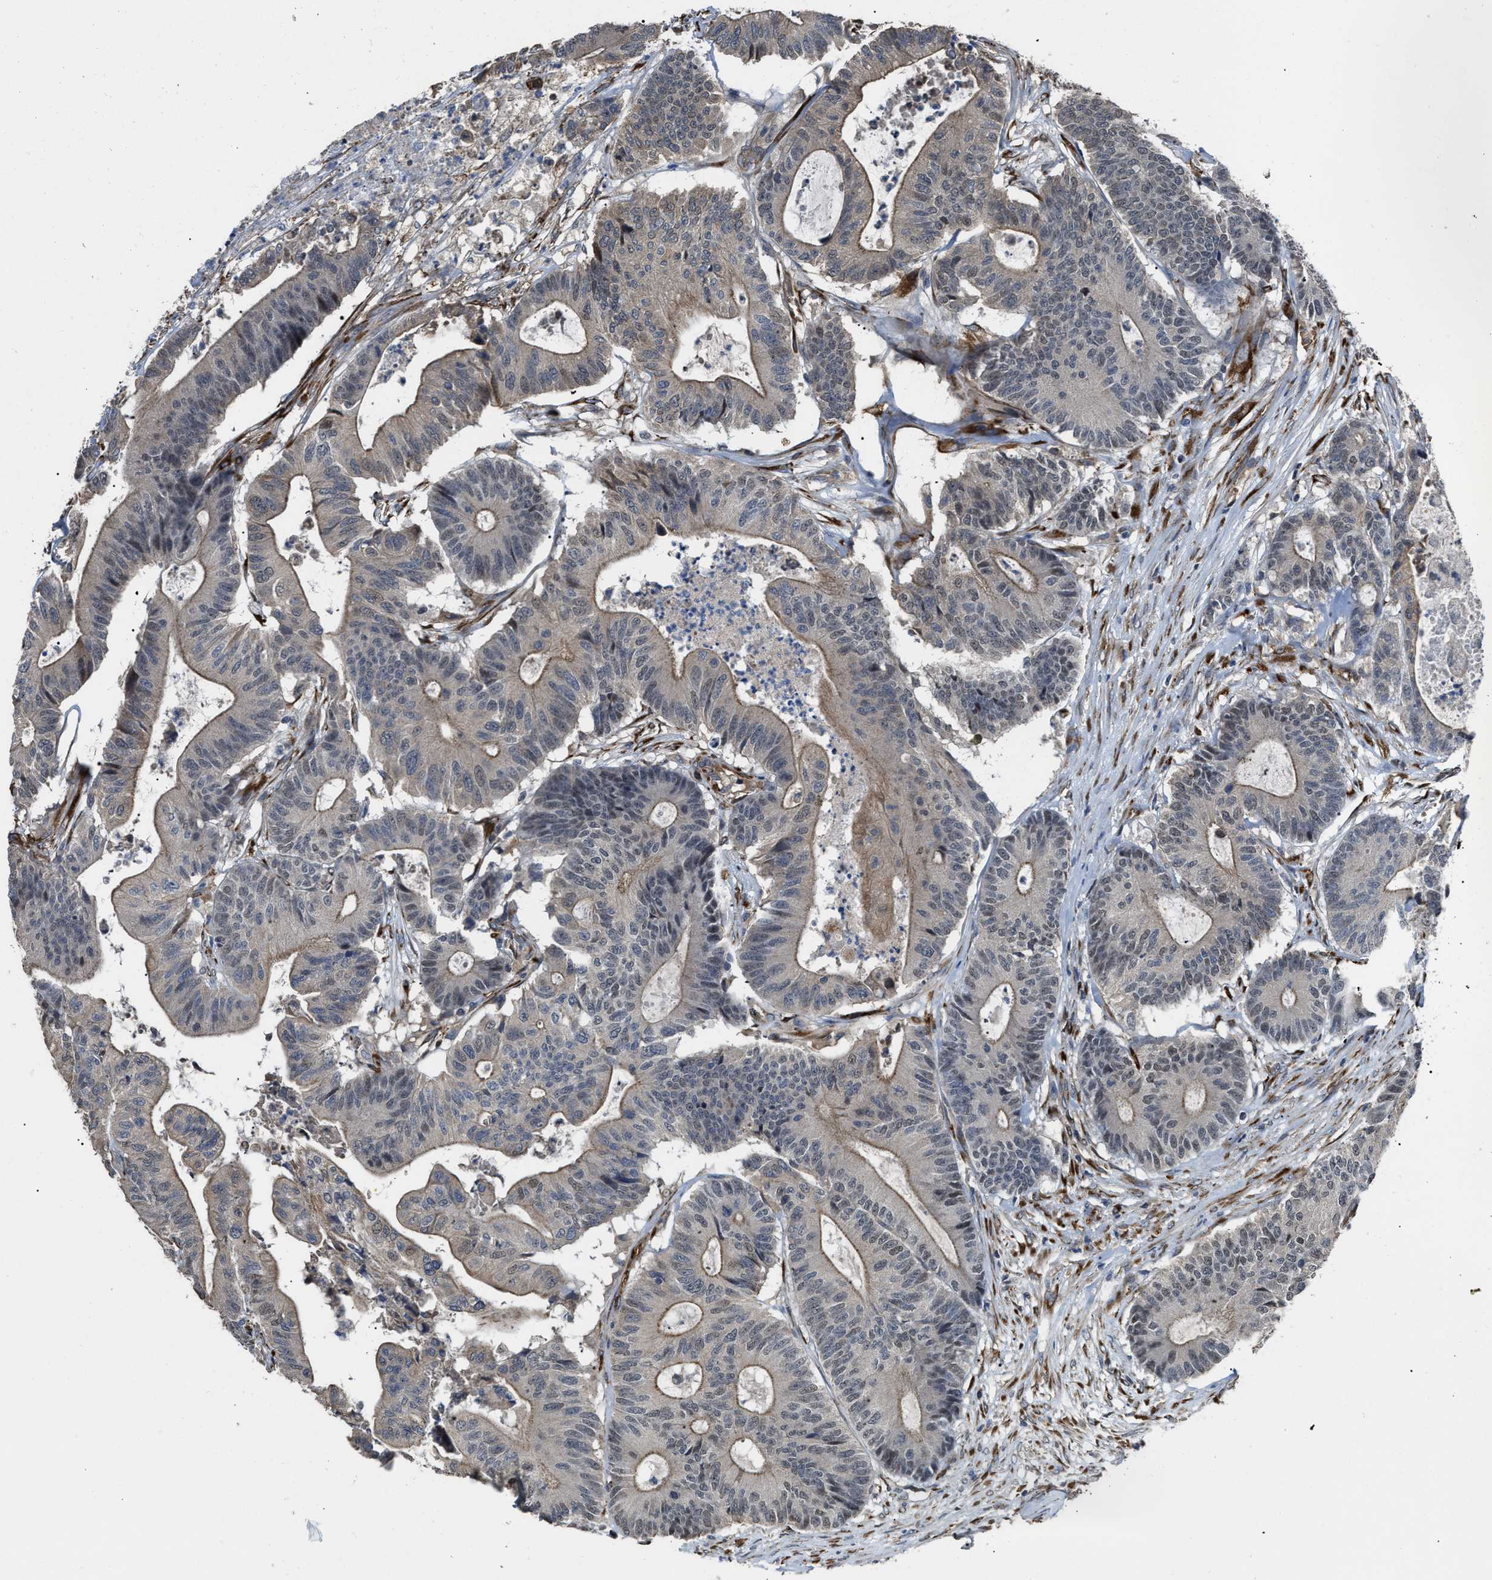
{"staining": {"intensity": "weak", "quantity": "25%-75%", "location": "cytoplasmic/membranous"}, "tissue": "colorectal cancer", "cell_type": "Tumor cells", "image_type": "cancer", "snomed": [{"axis": "morphology", "description": "Adenocarcinoma, NOS"}, {"axis": "topography", "description": "Colon"}], "caption": "Human colorectal cancer (adenocarcinoma) stained with a protein marker reveals weak staining in tumor cells.", "gene": "SELENOM", "patient": {"sex": "female", "age": 84}}